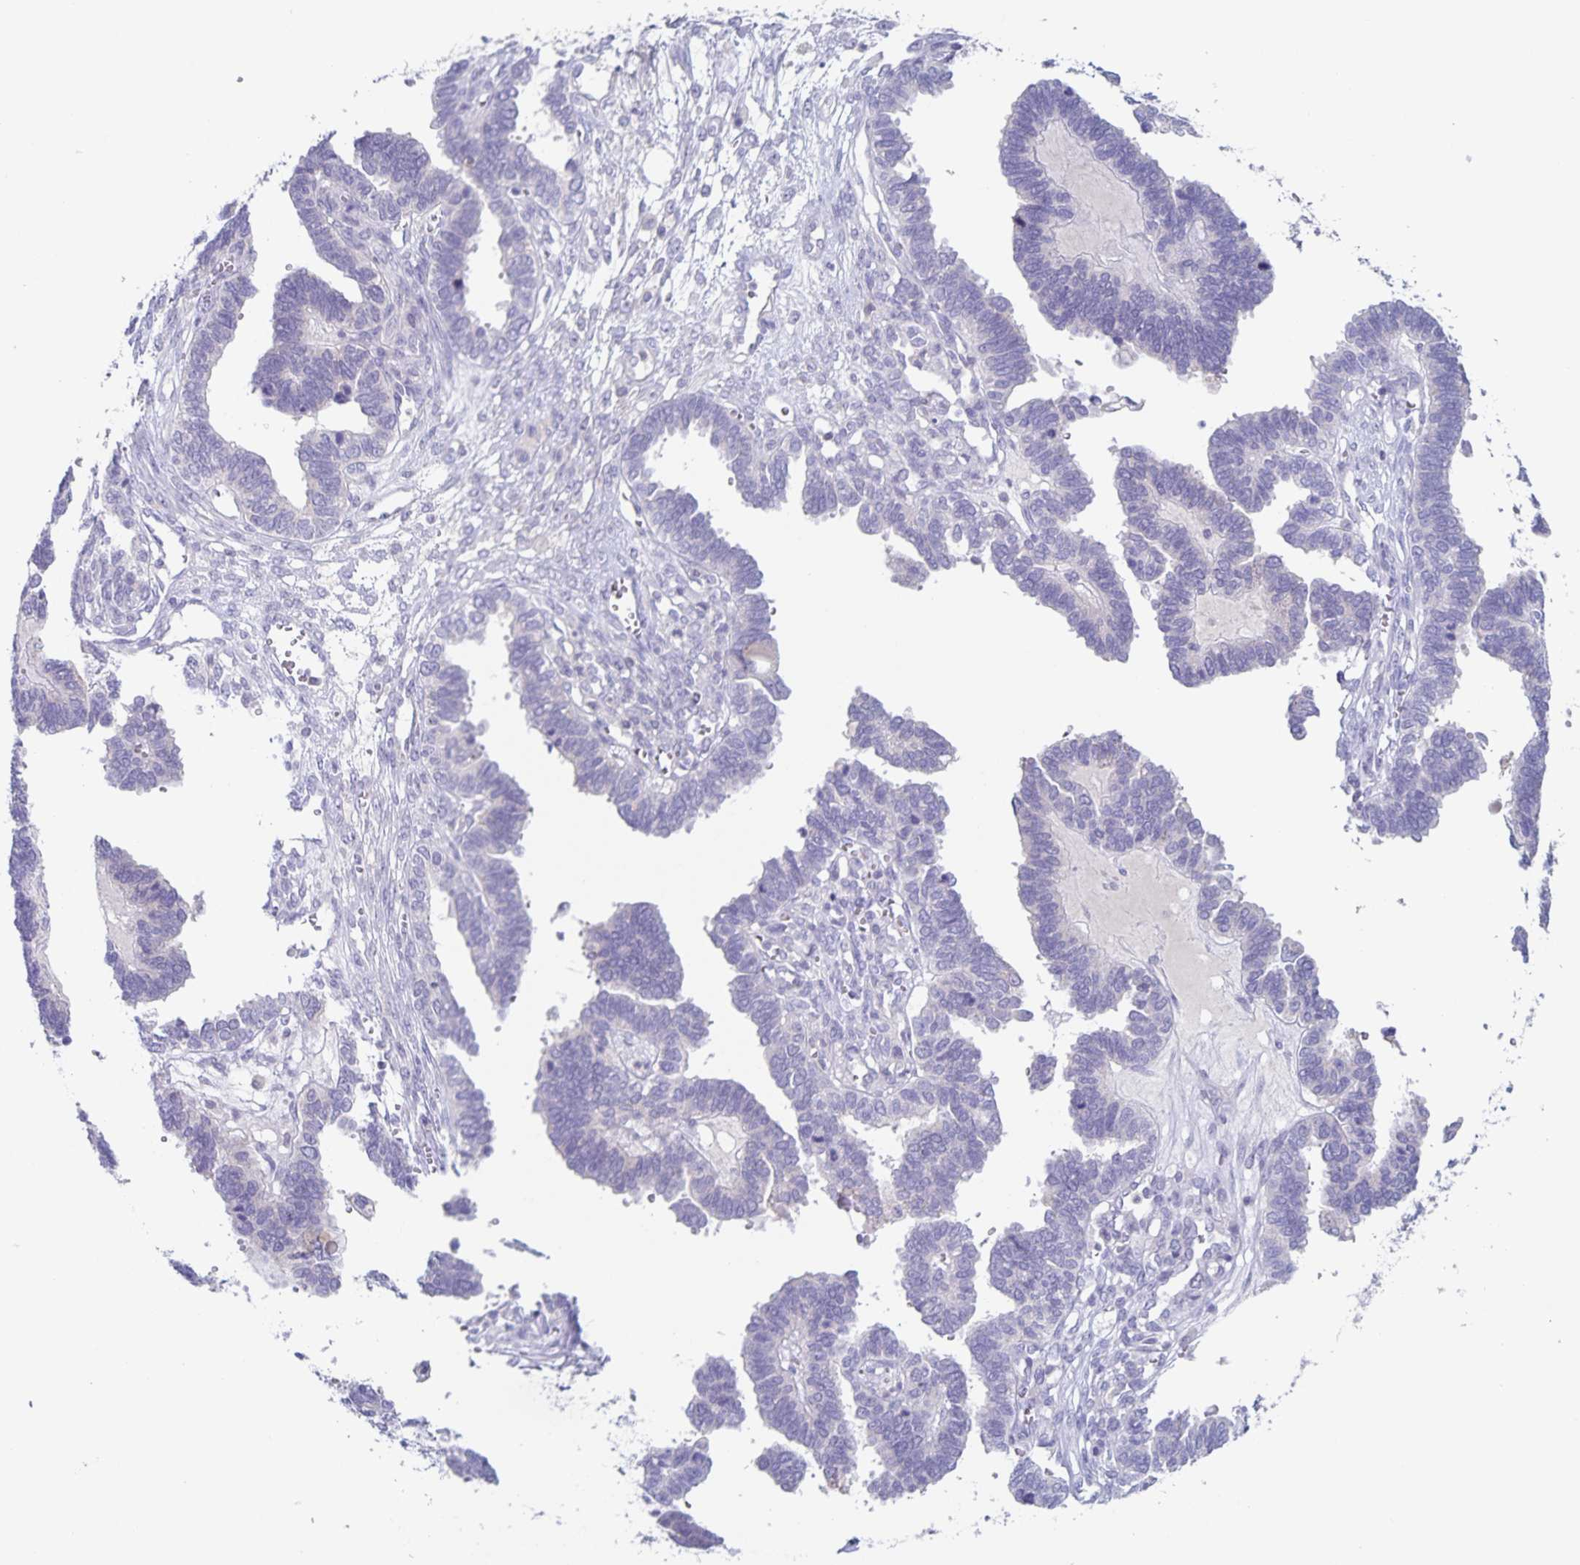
{"staining": {"intensity": "negative", "quantity": "none", "location": "none"}, "tissue": "ovarian cancer", "cell_type": "Tumor cells", "image_type": "cancer", "snomed": [{"axis": "morphology", "description": "Cystadenocarcinoma, serous, NOS"}, {"axis": "topography", "description": "Ovary"}], "caption": "IHC histopathology image of ovarian serous cystadenocarcinoma stained for a protein (brown), which reveals no staining in tumor cells.", "gene": "RPL36A", "patient": {"sex": "female", "age": 51}}